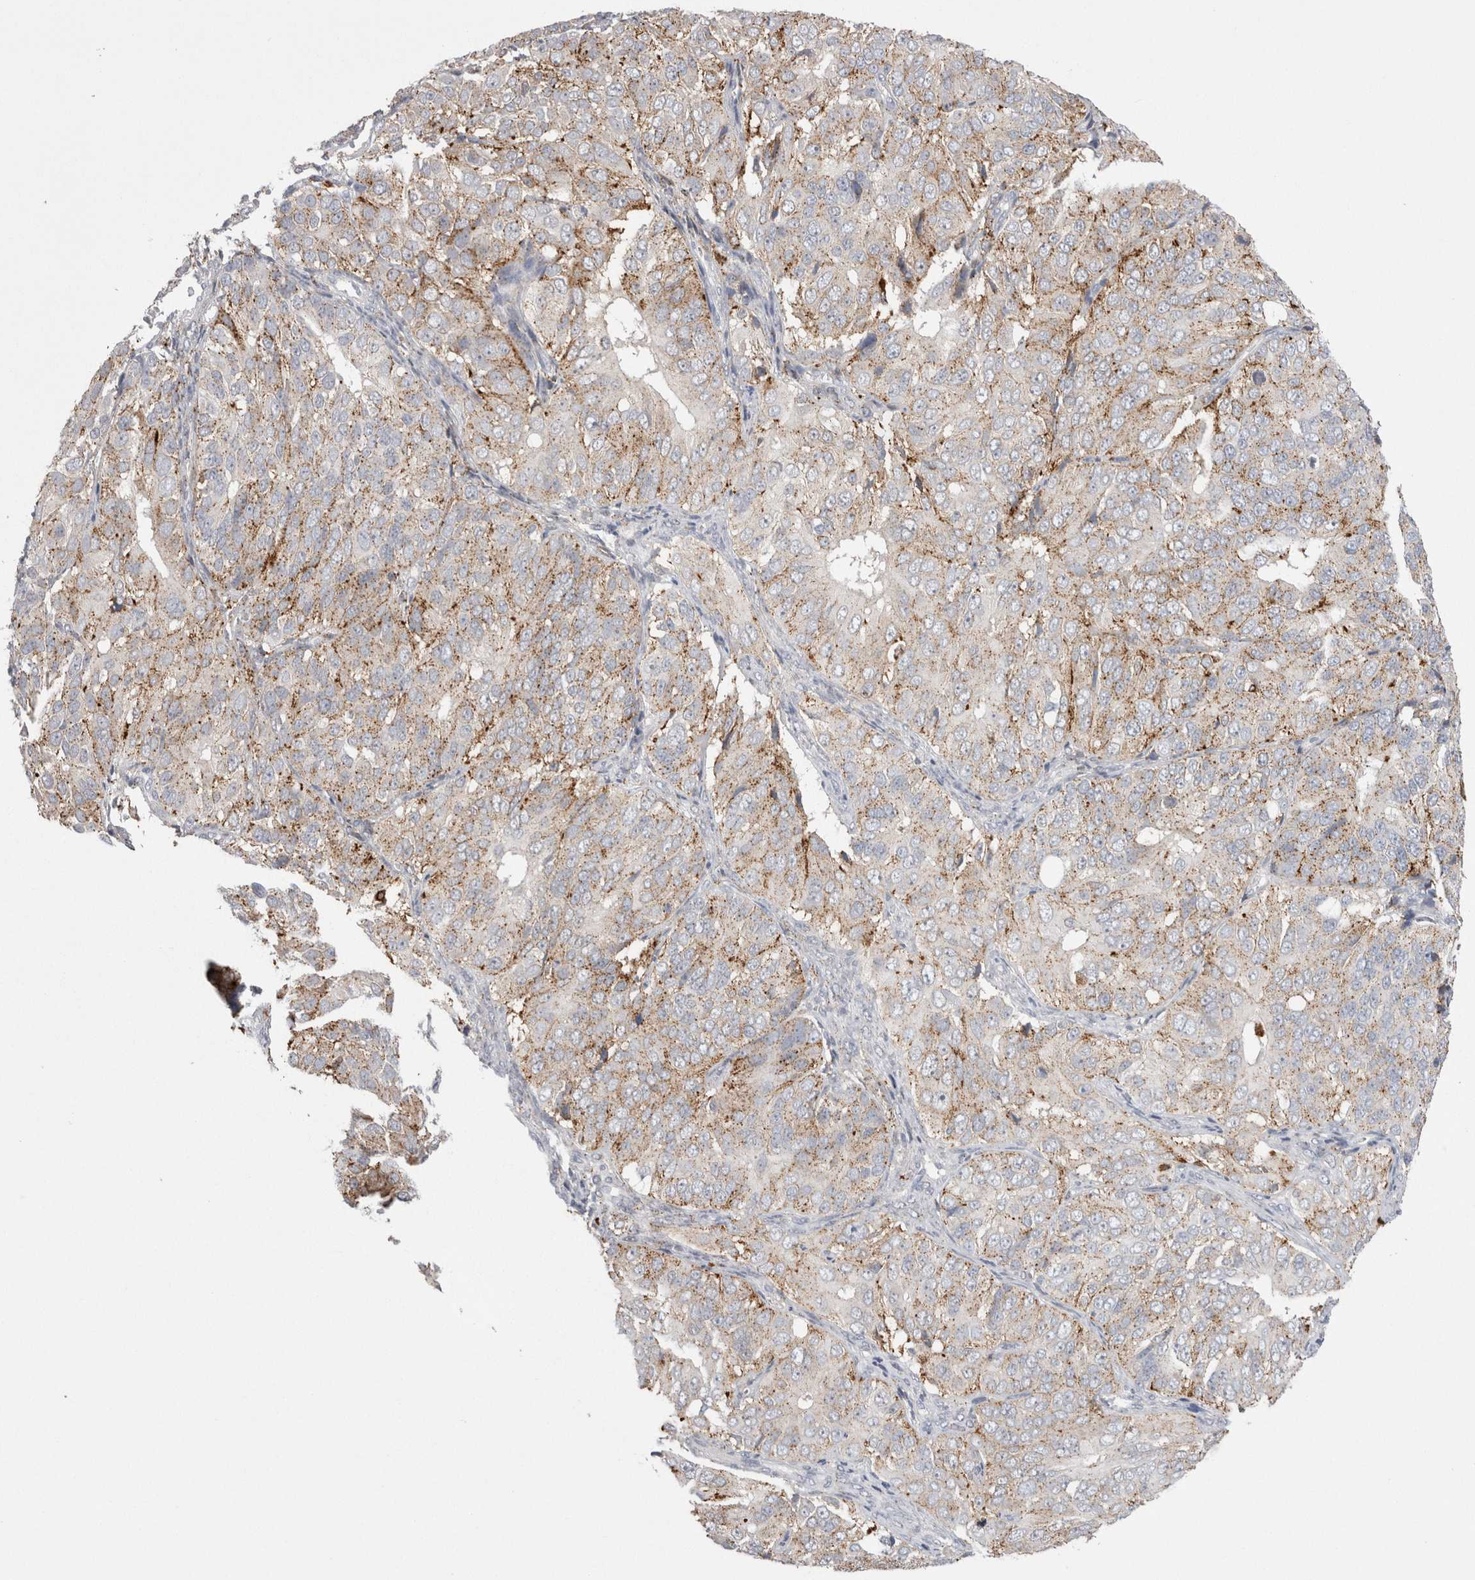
{"staining": {"intensity": "weak", "quantity": "25%-75%", "location": "cytoplasmic/membranous"}, "tissue": "ovarian cancer", "cell_type": "Tumor cells", "image_type": "cancer", "snomed": [{"axis": "morphology", "description": "Carcinoma, endometroid"}, {"axis": "topography", "description": "Ovary"}], "caption": "DAB (3,3'-diaminobenzidine) immunohistochemical staining of endometroid carcinoma (ovarian) shows weak cytoplasmic/membranous protein expression in approximately 25%-75% of tumor cells.", "gene": "EPDR1", "patient": {"sex": "female", "age": 51}}